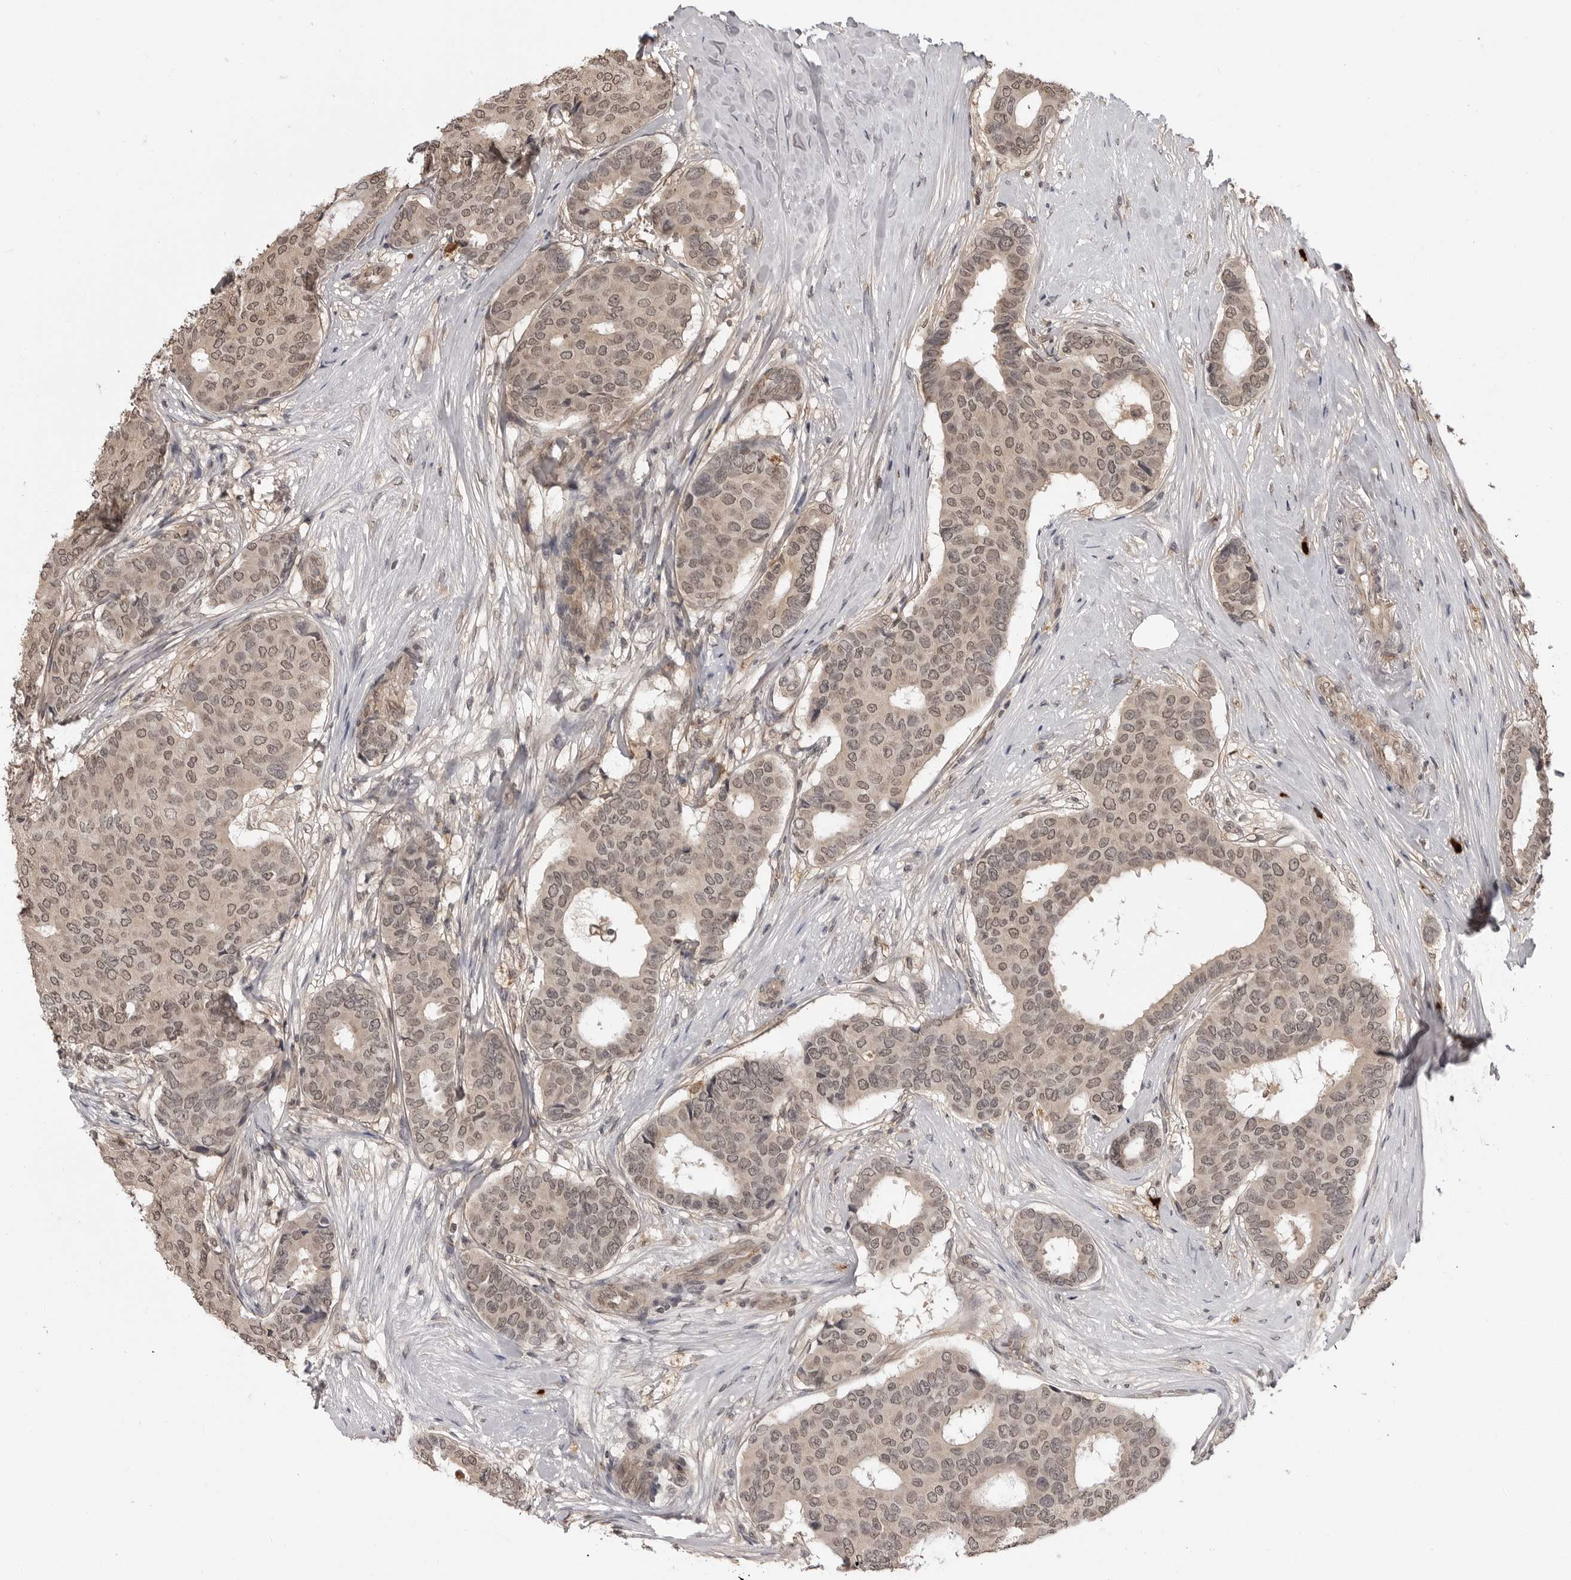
{"staining": {"intensity": "weak", "quantity": "<25%", "location": "nuclear"}, "tissue": "breast cancer", "cell_type": "Tumor cells", "image_type": "cancer", "snomed": [{"axis": "morphology", "description": "Duct carcinoma"}, {"axis": "topography", "description": "Breast"}], "caption": "A micrograph of breast cancer (intraductal carcinoma) stained for a protein shows no brown staining in tumor cells.", "gene": "IL24", "patient": {"sex": "female", "age": 75}}